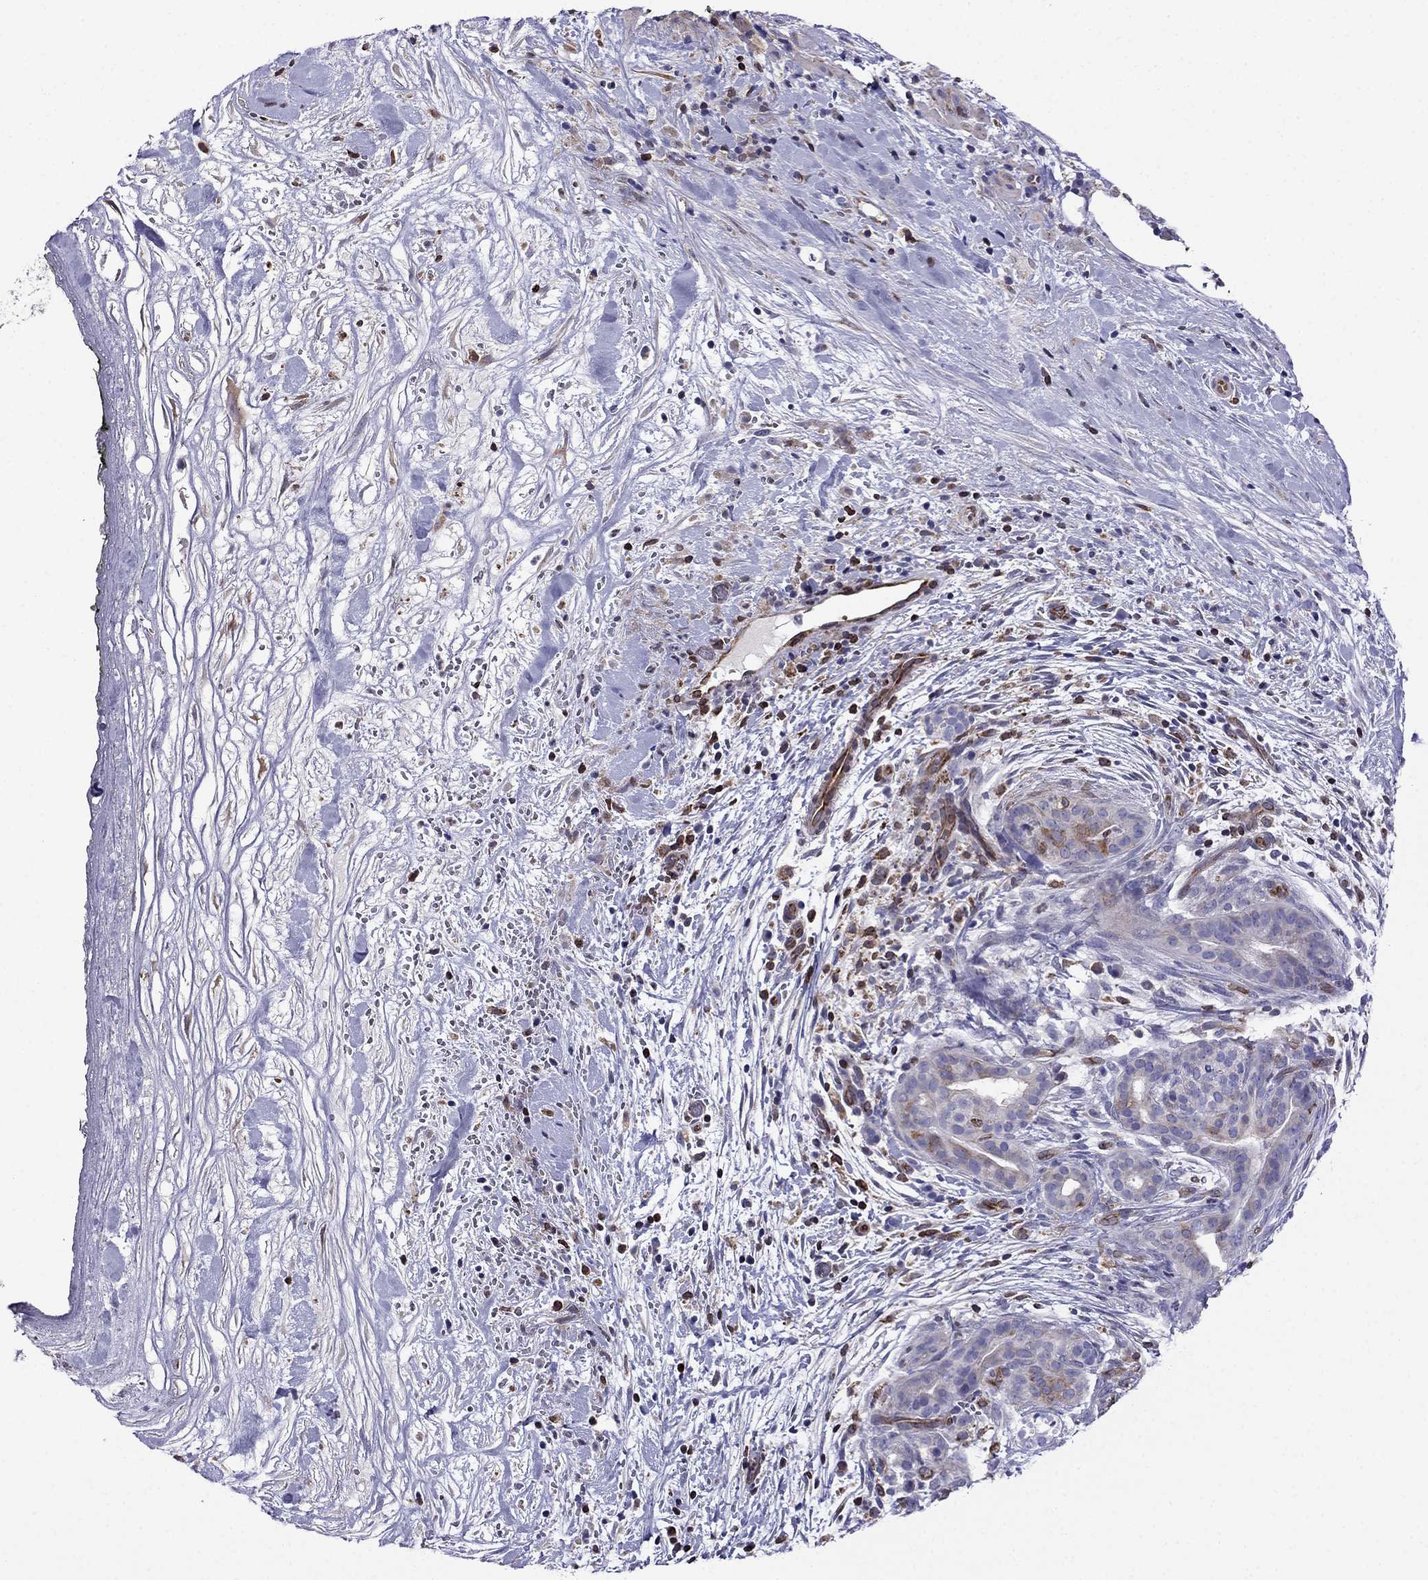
{"staining": {"intensity": "strong", "quantity": "<25%", "location": "cytoplasmic/membranous"}, "tissue": "pancreatic cancer", "cell_type": "Tumor cells", "image_type": "cancer", "snomed": [{"axis": "morphology", "description": "Adenocarcinoma, NOS"}, {"axis": "topography", "description": "Pancreas"}], "caption": "IHC (DAB (3,3'-diaminobenzidine)) staining of human pancreatic adenocarcinoma shows strong cytoplasmic/membranous protein staining in about <25% of tumor cells. (DAB IHC, brown staining for protein, blue staining for nuclei).", "gene": "GNAL", "patient": {"sex": "male", "age": 44}}